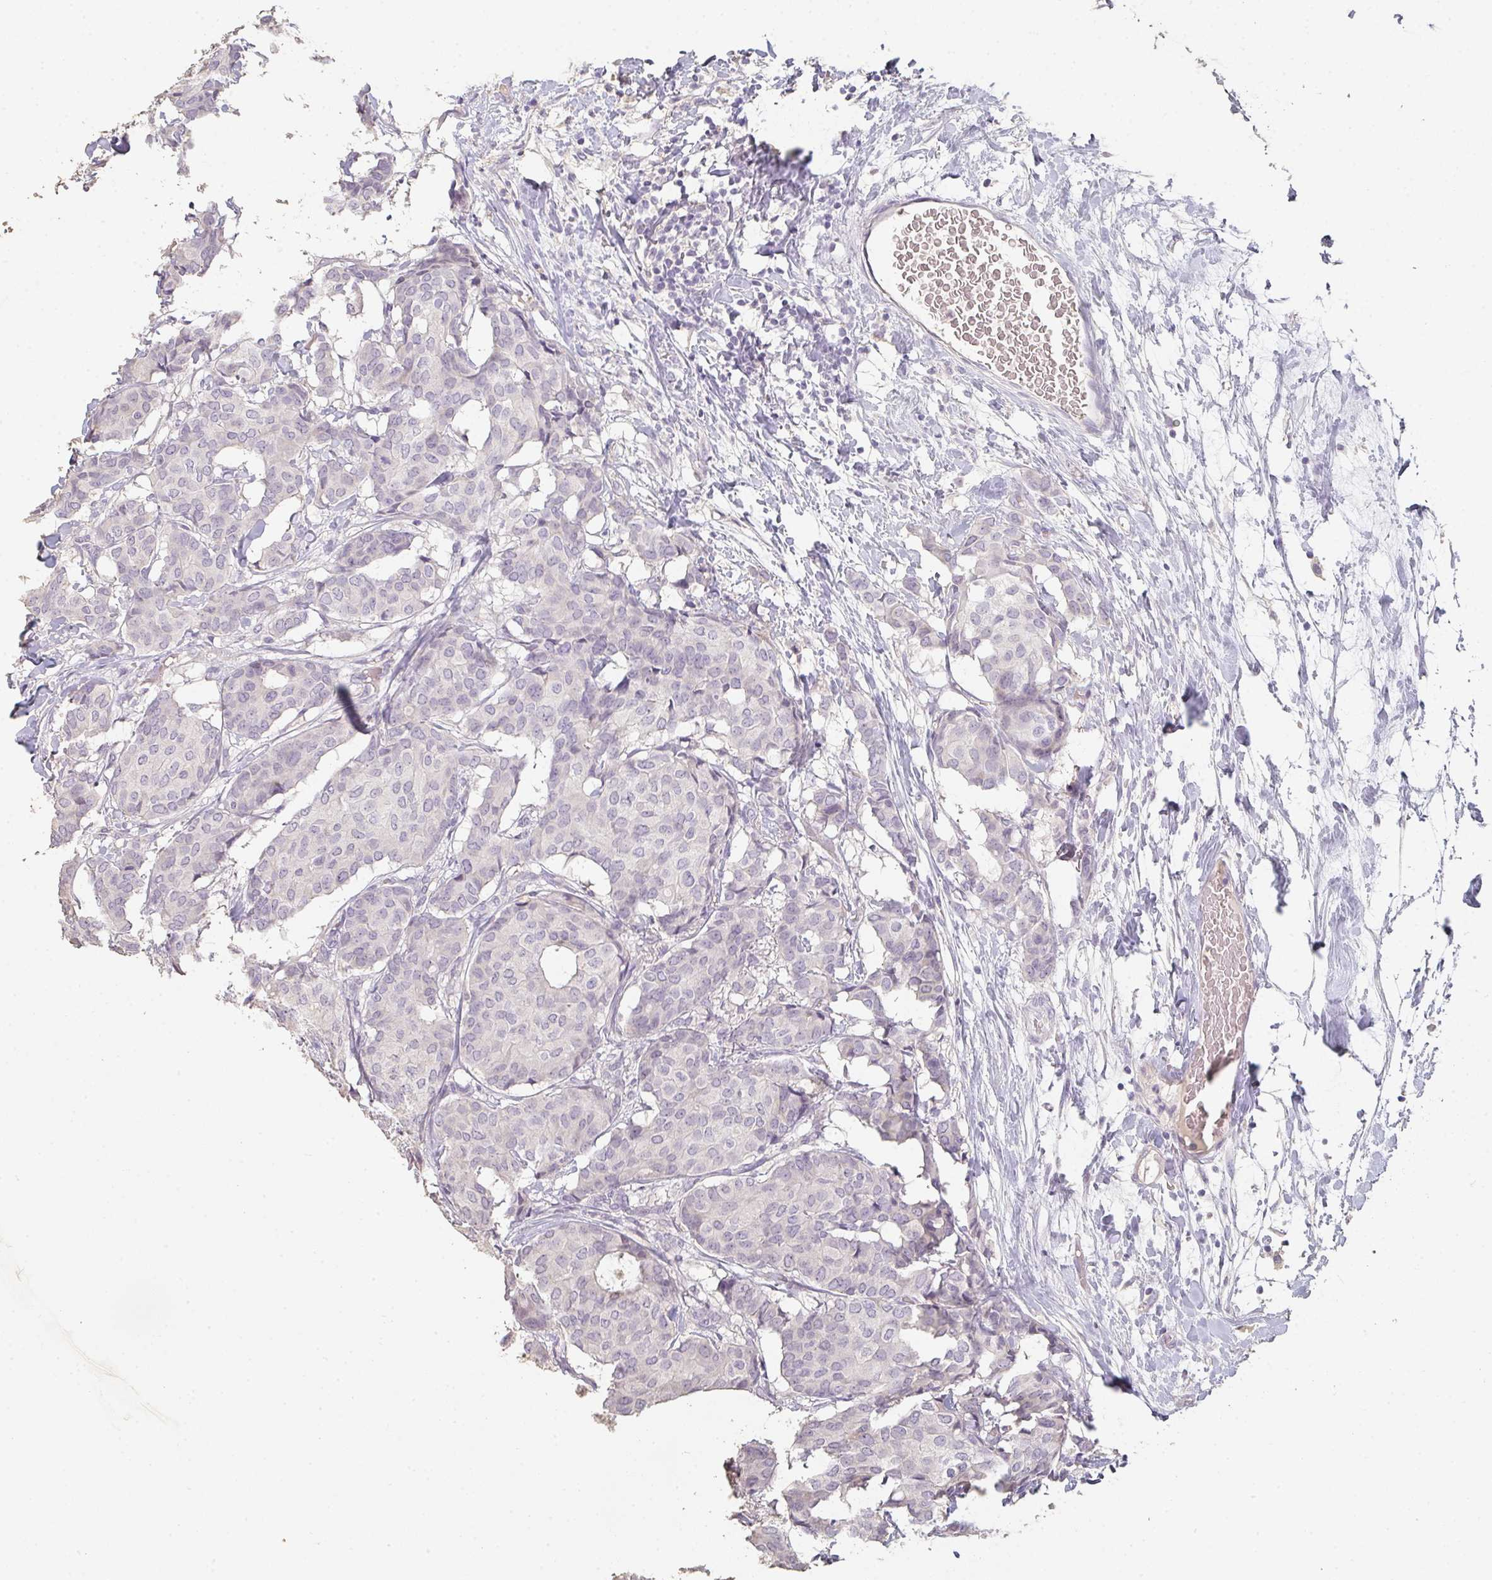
{"staining": {"intensity": "negative", "quantity": "none", "location": "none"}, "tissue": "breast cancer", "cell_type": "Tumor cells", "image_type": "cancer", "snomed": [{"axis": "morphology", "description": "Duct carcinoma"}, {"axis": "topography", "description": "Breast"}], "caption": "A histopathology image of human breast intraductal carcinoma is negative for staining in tumor cells.", "gene": "C1QTNF8", "patient": {"sex": "female", "age": 75}}